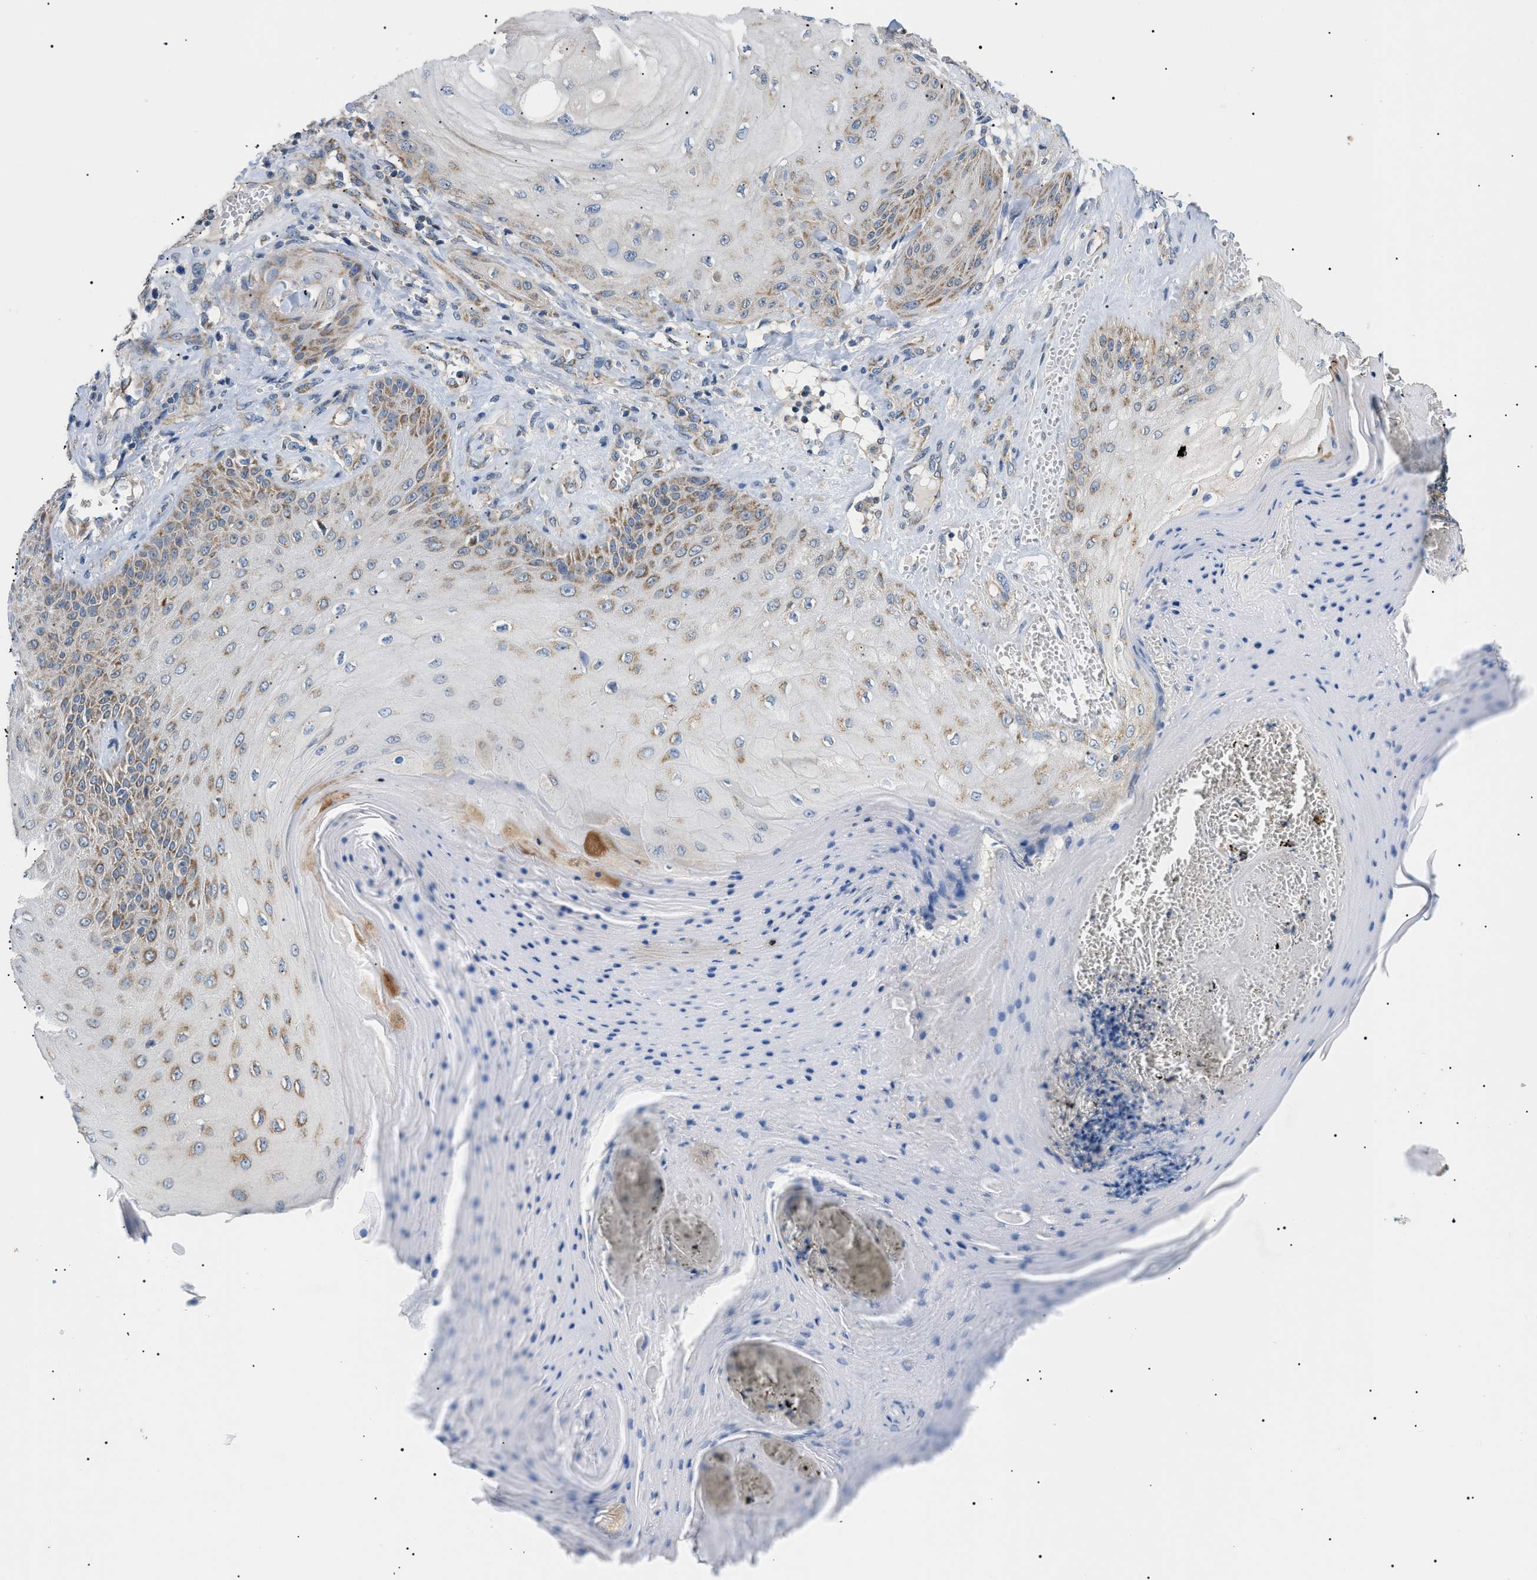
{"staining": {"intensity": "moderate", "quantity": "25%-75%", "location": "cytoplasmic/membranous"}, "tissue": "skin cancer", "cell_type": "Tumor cells", "image_type": "cancer", "snomed": [{"axis": "morphology", "description": "Squamous cell carcinoma, NOS"}, {"axis": "topography", "description": "Skin"}], "caption": "A brown stain shows moderate cytoplasmic/membranous staining of a protein in human skin cancer tumor cells.", "gene": "TOMM6", "patient": {"sex": "male", "age": 74}}